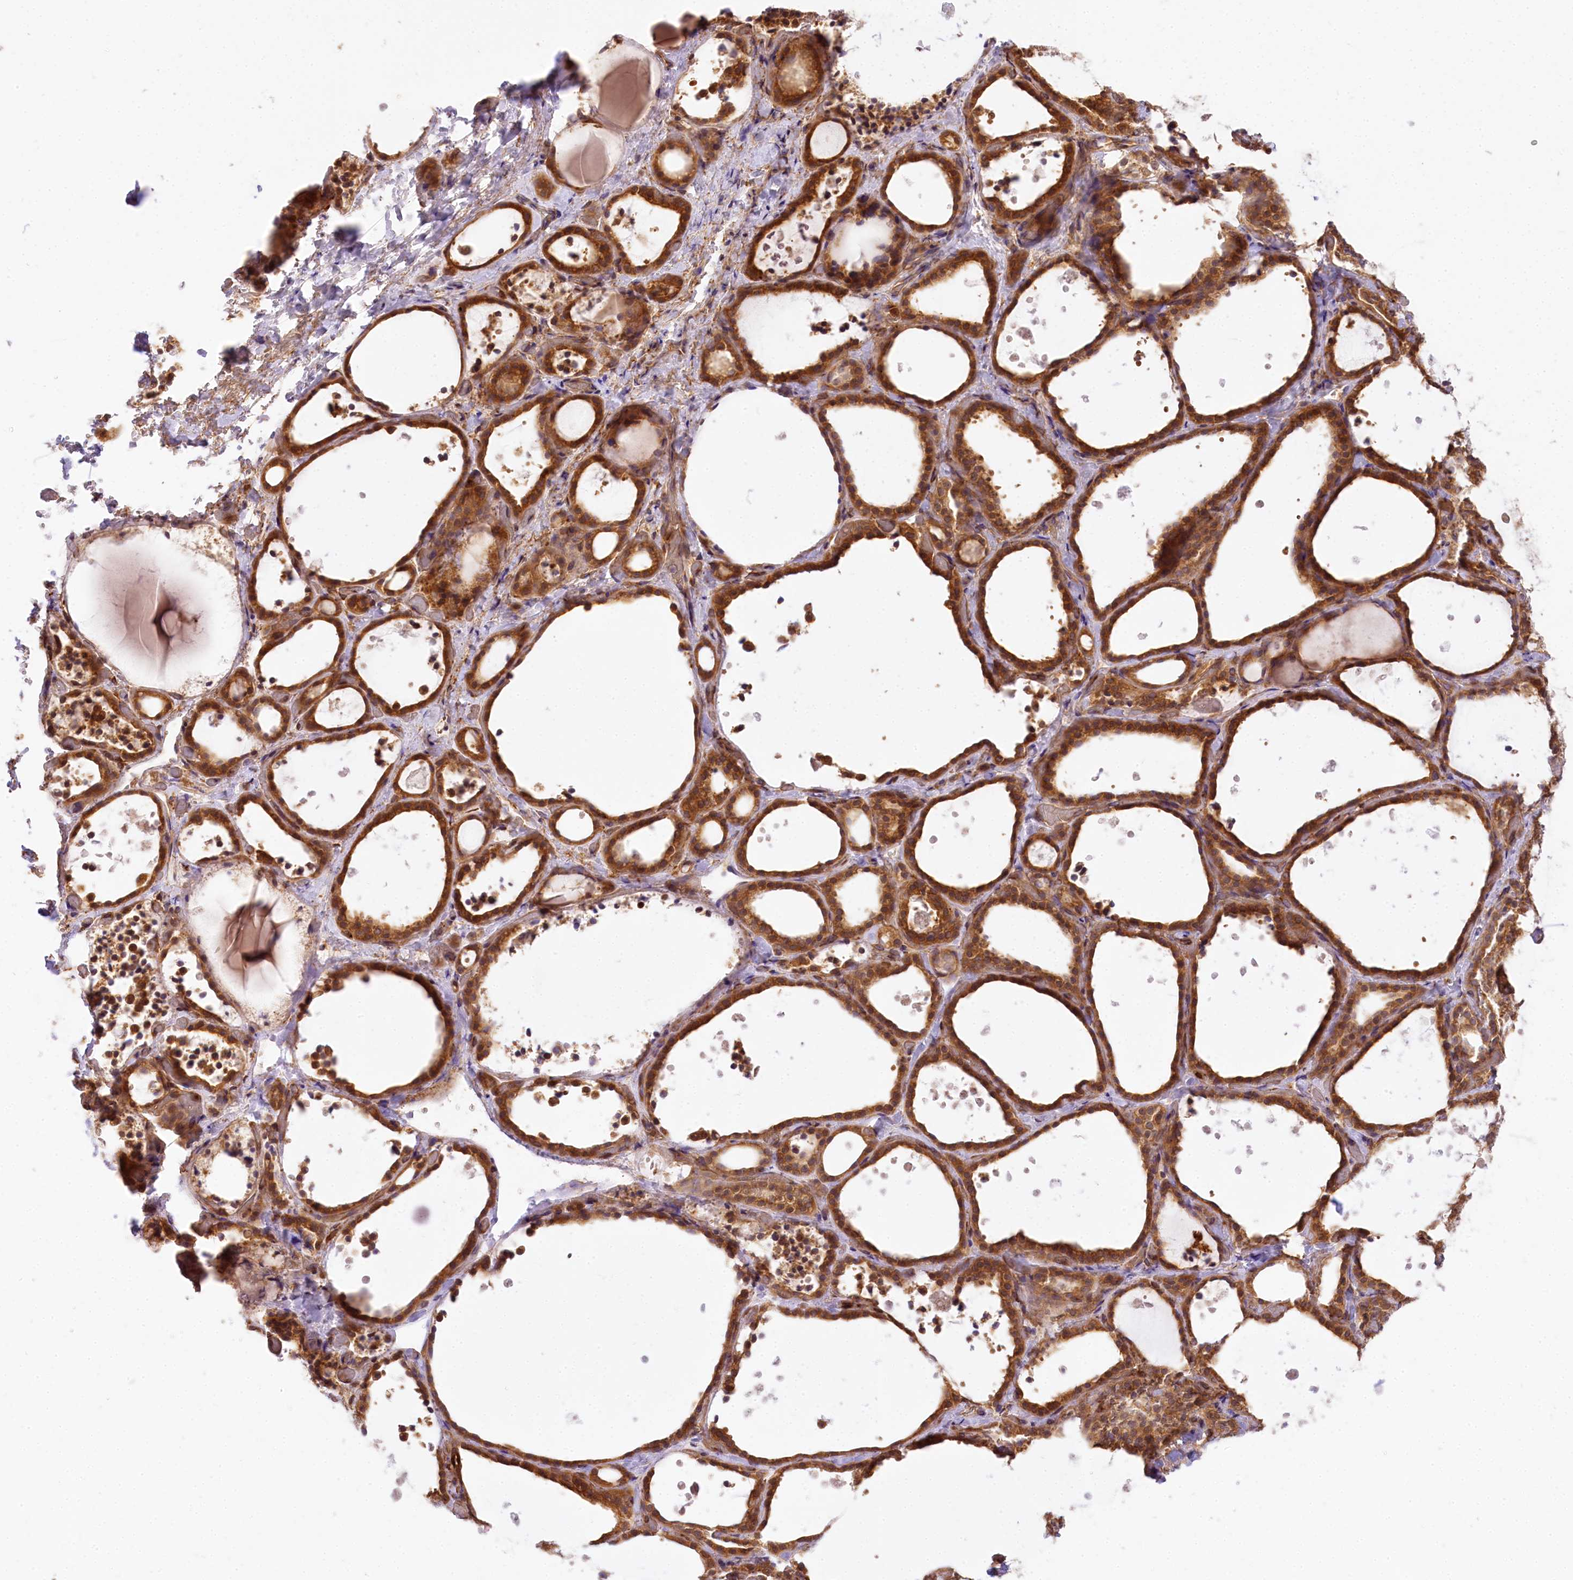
{"staining": {"intensity": "strong", "quantity": ">75%", "location": "cytoplasmic/membranous"}, "tissue": "thyroid gland", "cell_type": "Glandular cells", "image_type": "normal", "snomed": [{"axis": "morphology", "description": "Normal tissue, NOS"}, {"axis": "topography", "description": "Thyroid gland"}], "caption": "High-magnification brightfield microscopy of benign thyroid gland stained with DAB (3,3'-diaminobenzidine) (brown) and counterstained with hematoxylin (blue). glandular cells exhibit strong cytoplasmic/membranous positivity is appreciated in approximately>75% of cells.", "gene": "PPIP5K2", "patient": {"sex": "female", "age": 44}}